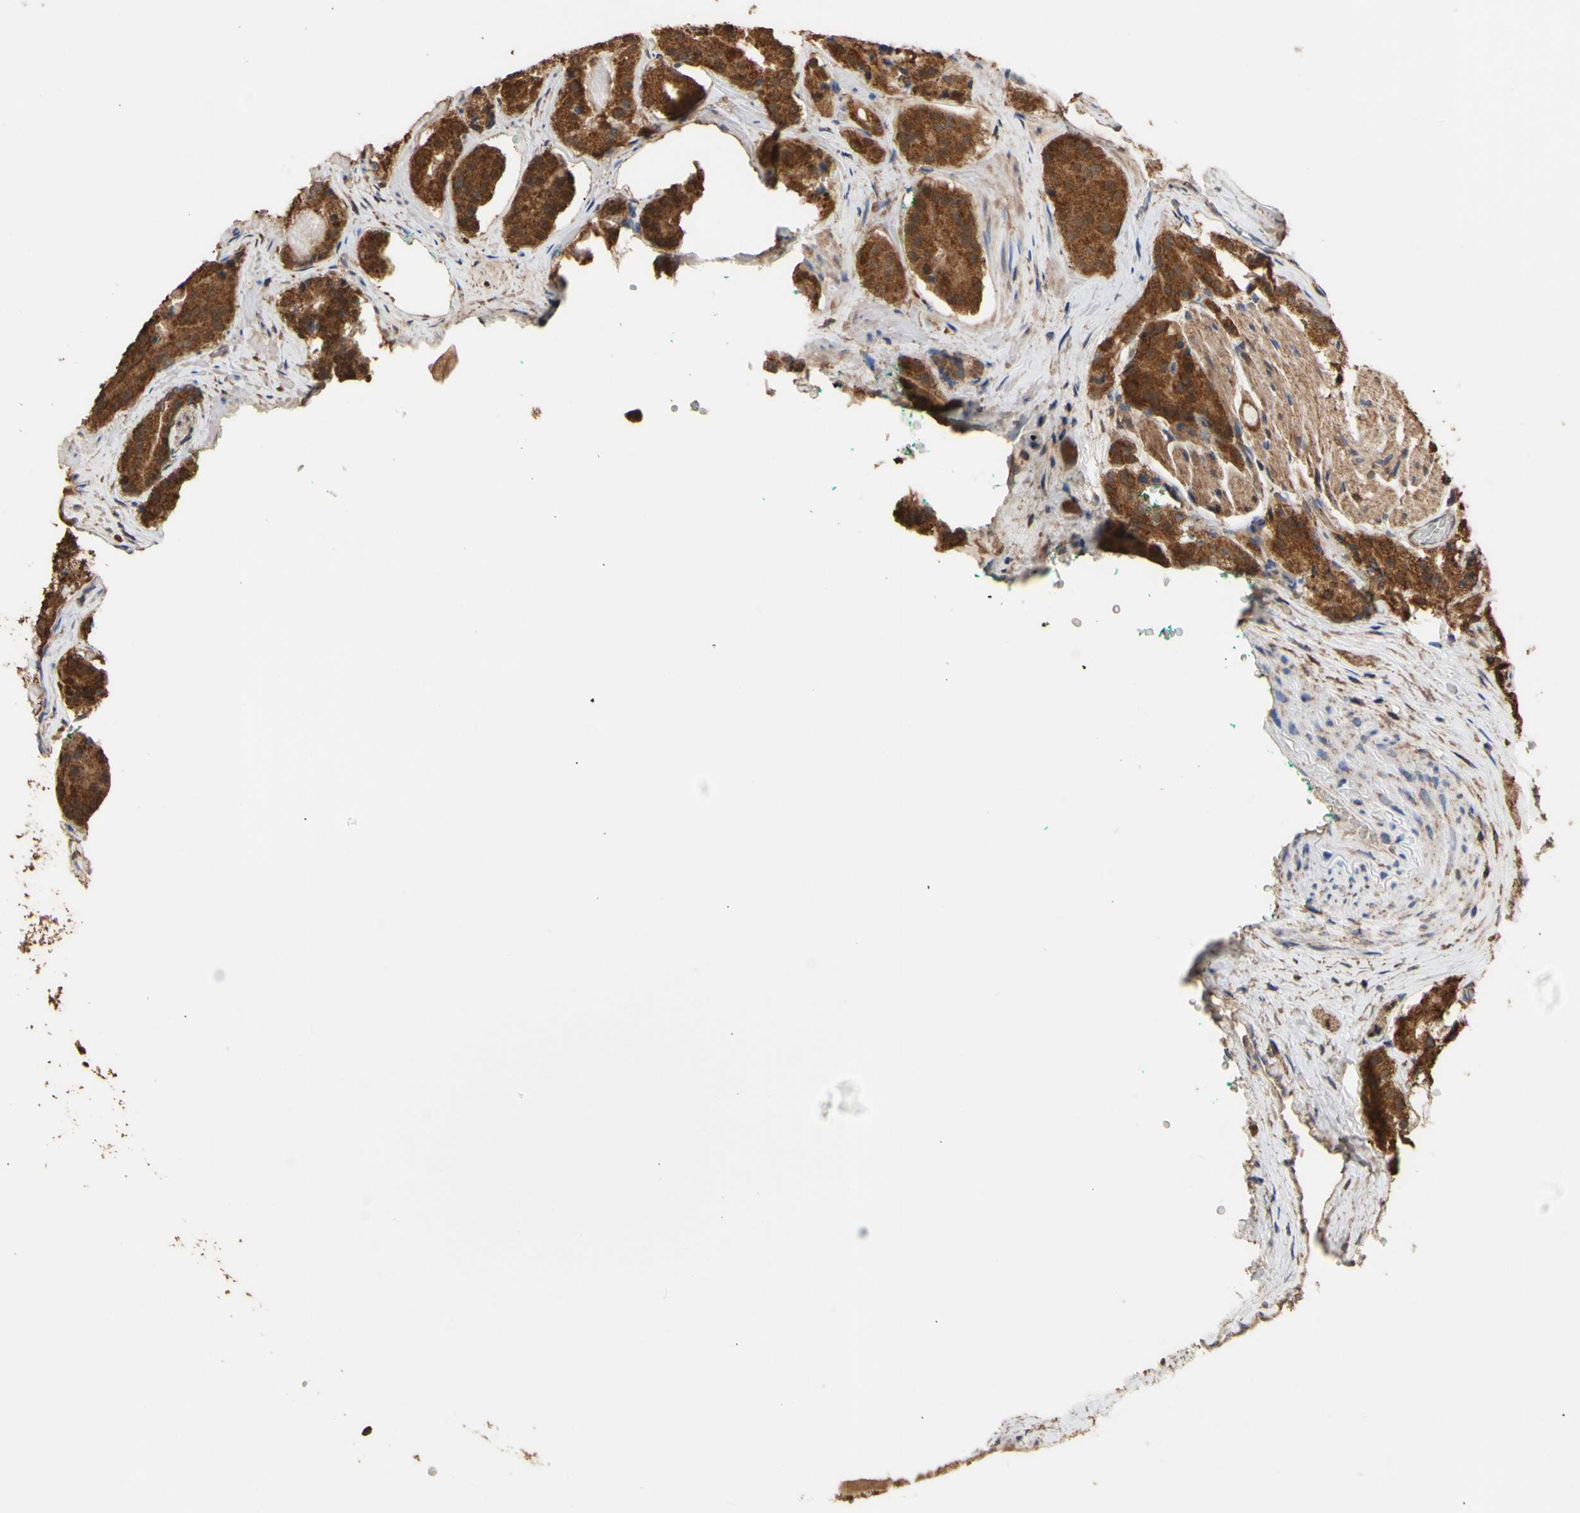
{"staining": {"intensity": "moderate", "quantity": ">75%", "location": "cytoplasmic/membranous"}, "tissue": "prostate cancer", "cell_type": "Tumor cells", "image_type": "cancer", "snomed": [{"axis": "morphology", "description": "Adenocarcinoma, High grade"}, {"axis": "topography", "description": "Prostate"}], "caption": "A high-resolution micrograph shows IHC staining of prostate high-grade adenocarcinoma, which reveals moderate cytoplasmic/membranous expression in approximately >75% of tumor cells. The protein is shown in brown color, while the nuclei are stained blue.", "gene": "ALDH9A1", "patient": {"sex": "male", "age": 60}}